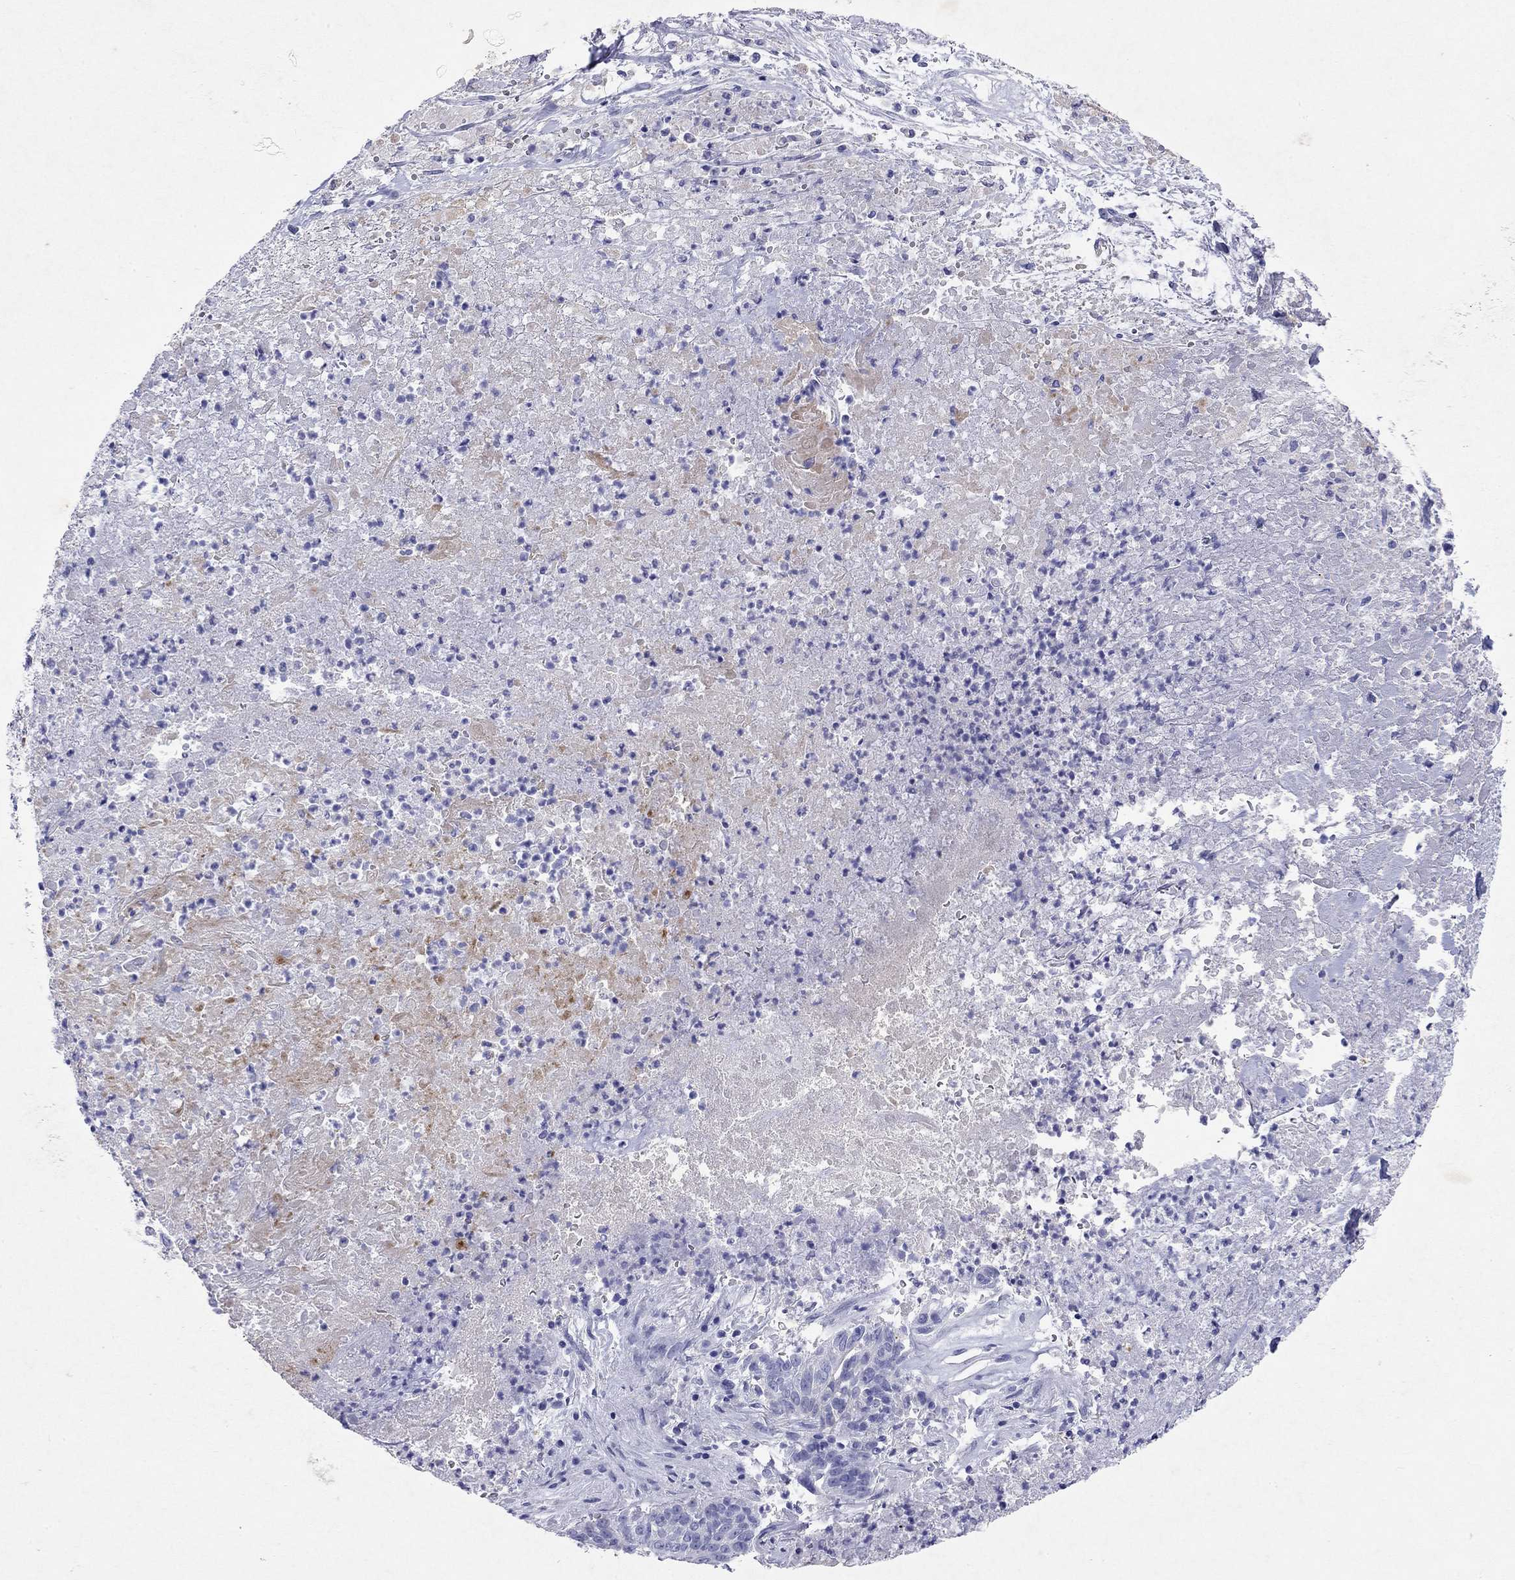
{"staining": {"intensity": "negative", "quantity": "none", "location": "none"}, "tissue": "lung cancer", "cell_type": "Tumor cells", "image_type": "cancer", "snomed": [{"axis": "morphology", "description": "Squamous cell carcinoma, NOS"}, {"axis": "topography", "description": "Lung"}], "caption": "A micrograph of human lung squamous cell carcinoma is negative for staining in tumor cells. Nuclei are stained in blue.", "gene": "ARMC12", "patient": {"sex": "male", "age": 64}}